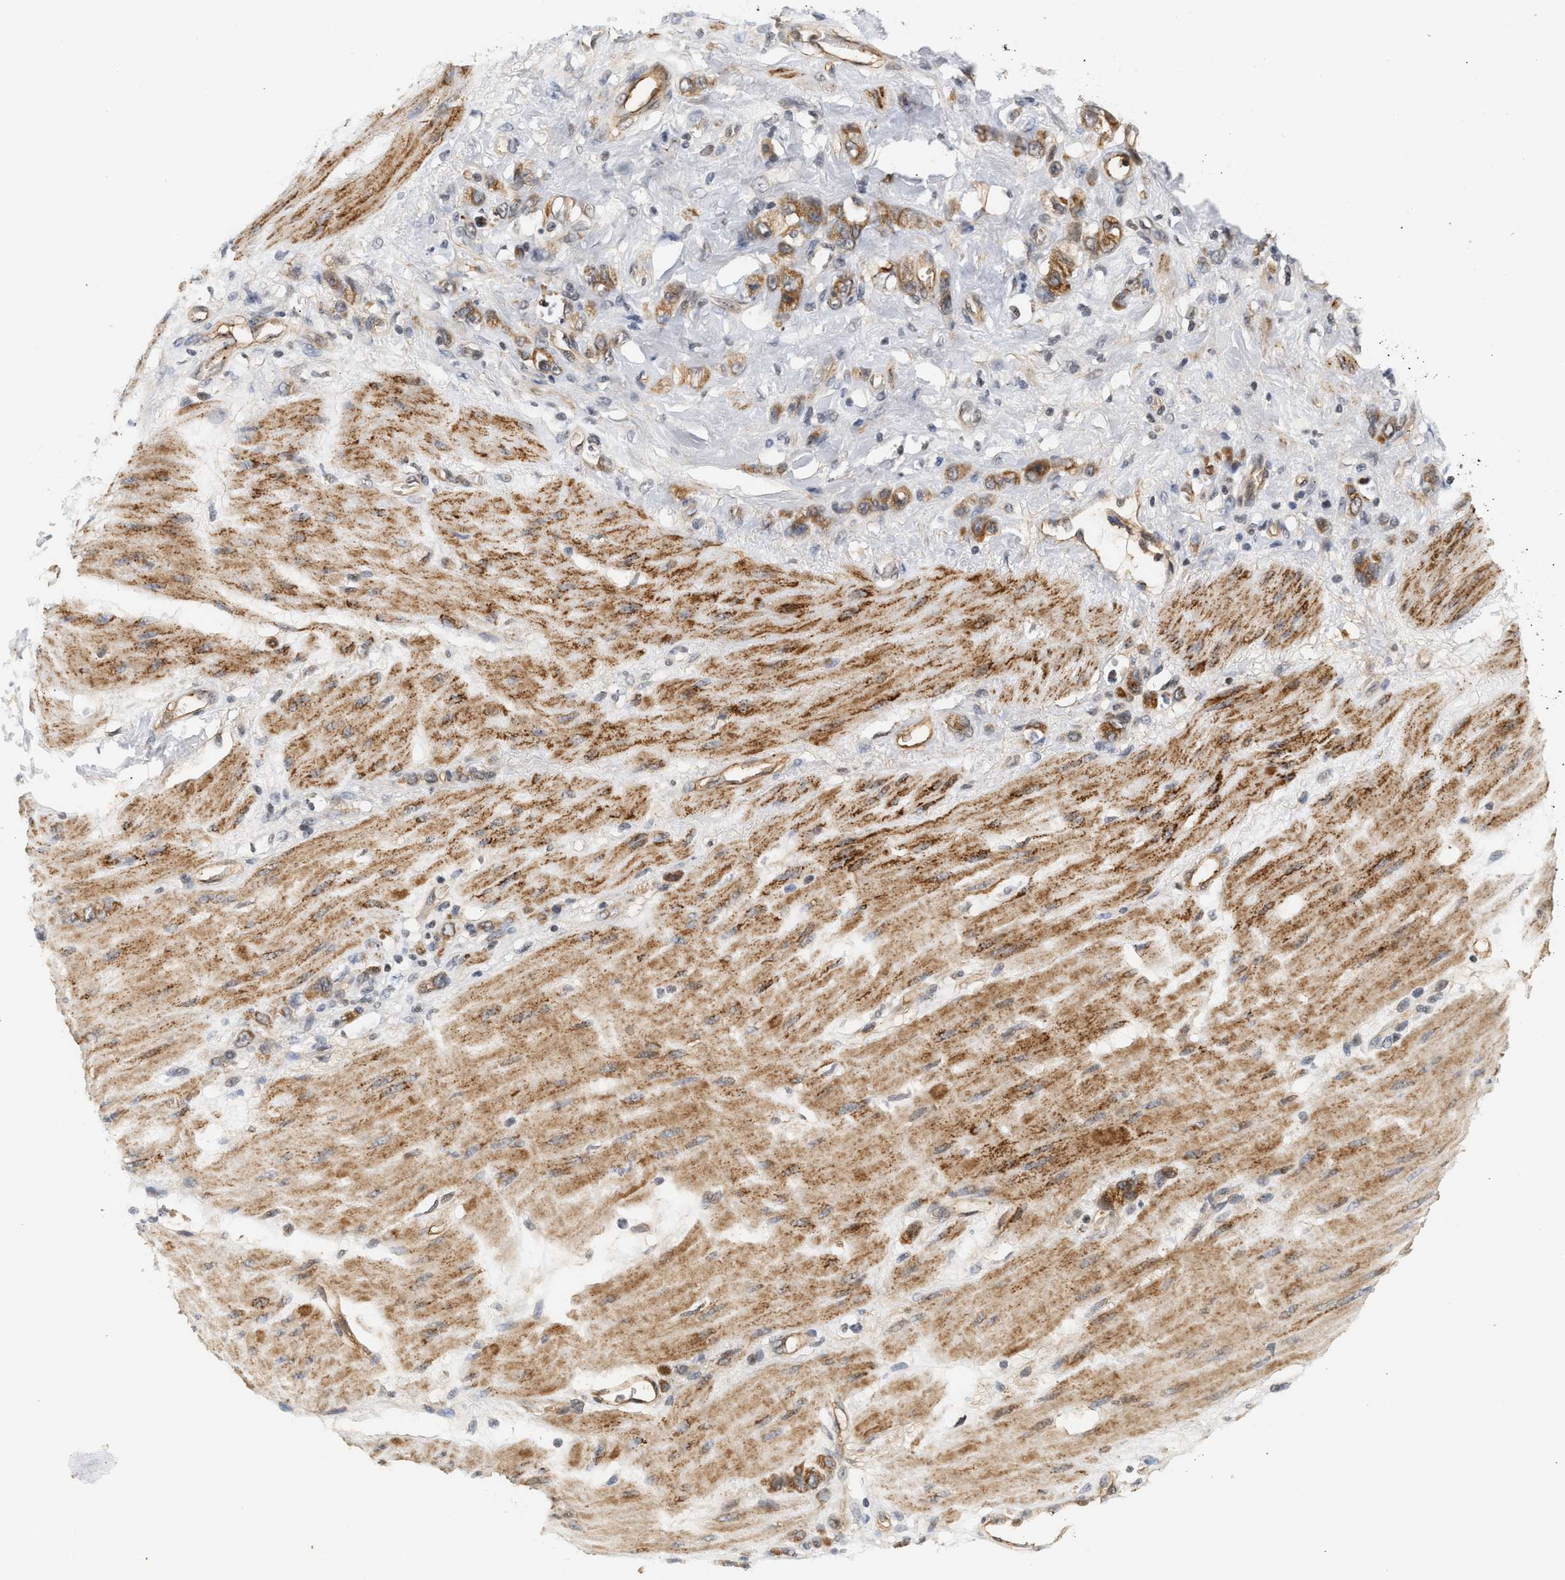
{"staining": {"intensity": "moderate", "quantity": ">75%", "location": "cytoplasmic/membranous"}, "tissue": "stomach cancer", "cell_type": "Tumor cells", "image_type": "cancer", "snomed": [{"axis": "morphology", "description": "Adenocarcinoma, NOS"}, {"axis": "topography", "description": "Stomach"}], "caption": "Moderate cytoplasmic/membranous expression for a protein is identified in approximately >75% of tumor cells of stomach cancer (adenocarcinoma) using immunohistochemistry (IHC).", "gene": "PLXND1", "patient": {"sex": "male", "age": 82}}